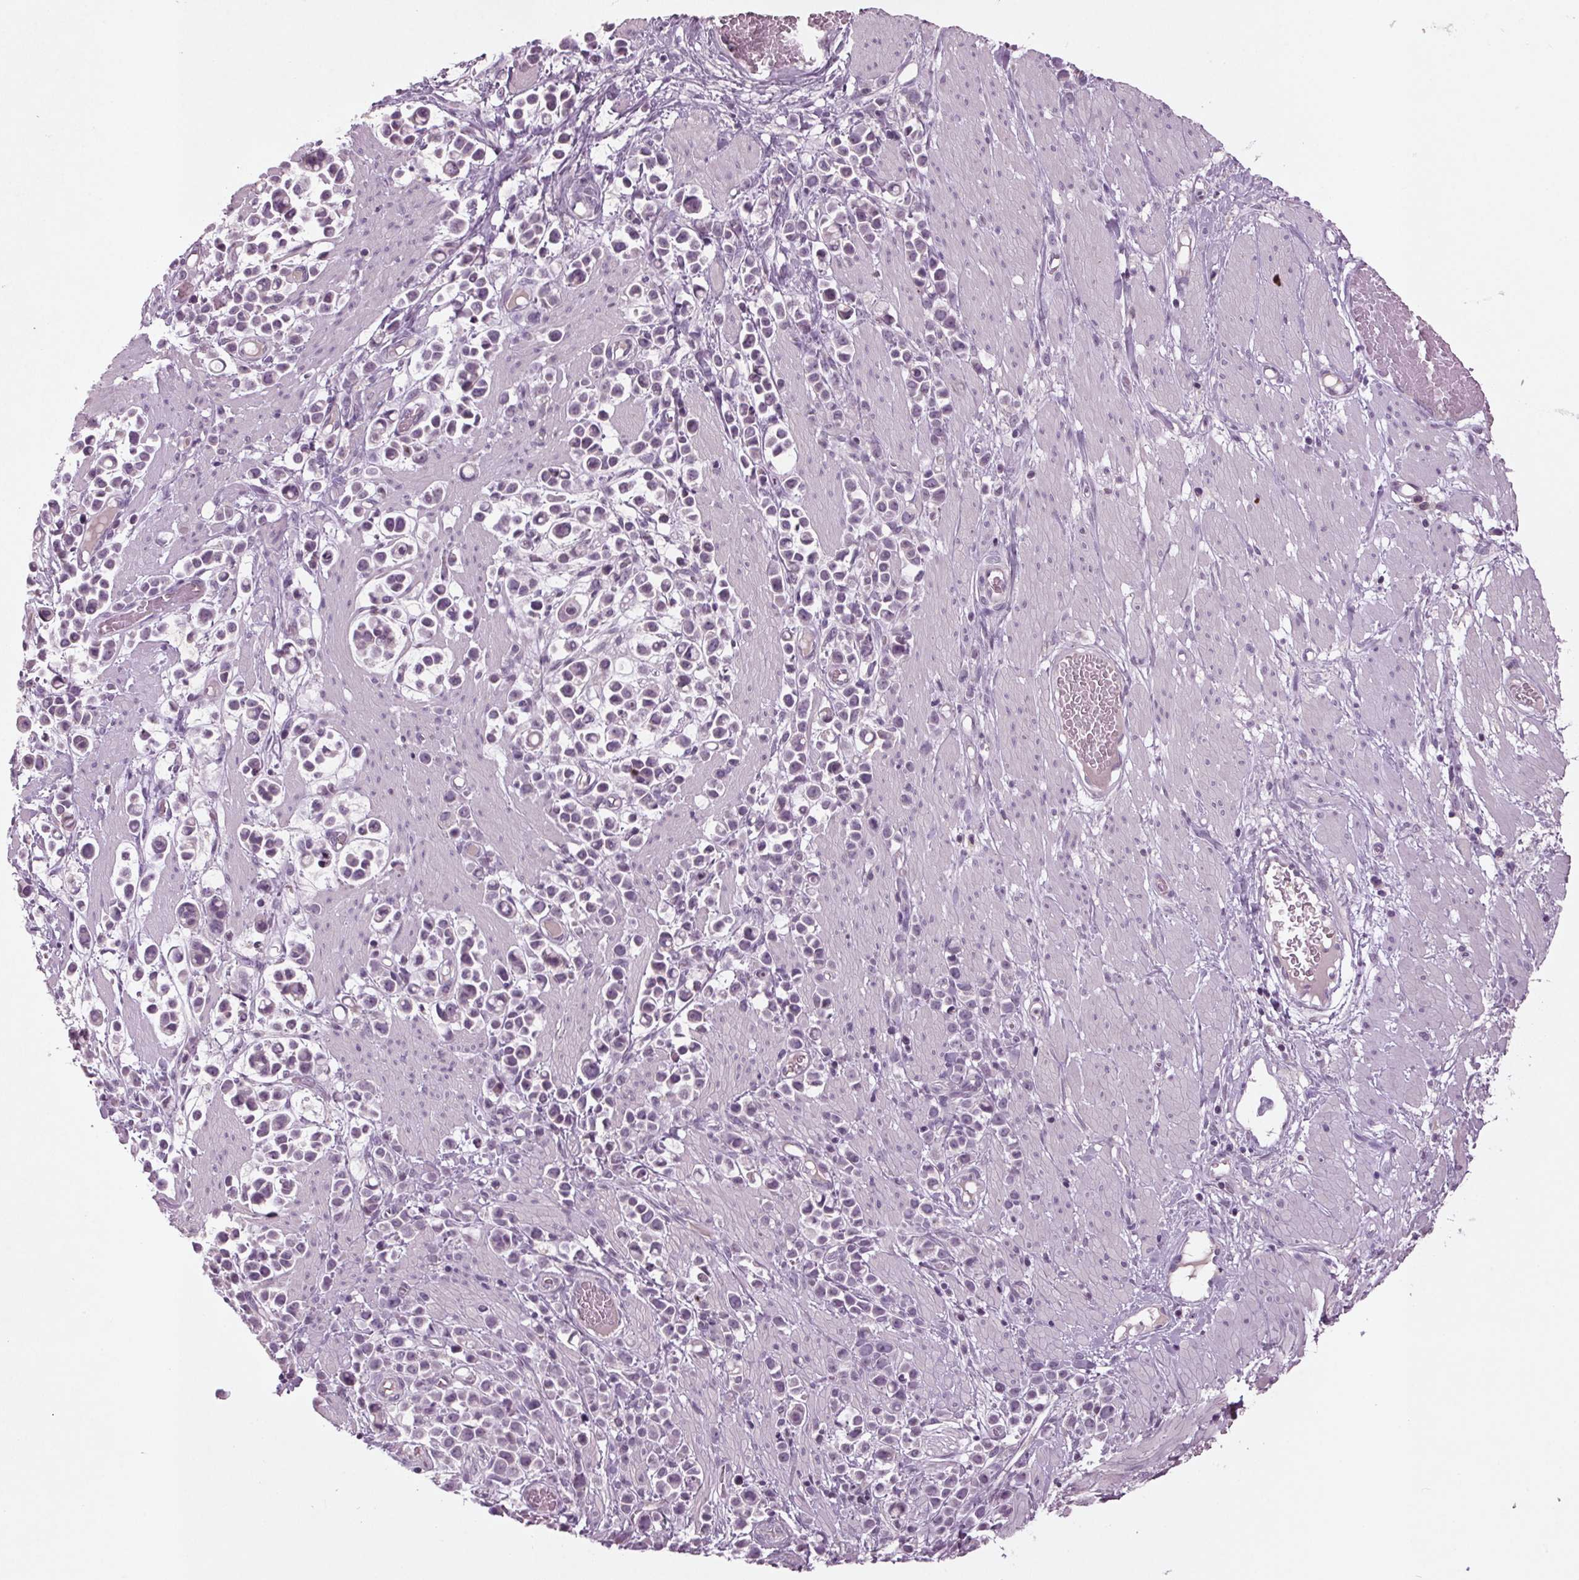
{"staining": {"intensity": "negative", "quantity": "none", "location": "none"}, "tissue": "stomach cancer", "cell_type": "Tumor cells", "image_type": "cancer", "snomed": [{"axis": "morphology", "description": "Adenocarcinoma, NOS"}, {"axis": "topography", "description": "Stomach"}], "caption": "This is an immunohistochemistry (IHC) micrograph of human adenocarcinoma (stomach). There is no expression in tumor cells.", "gene": "BHLHE22", "patient": {"sex": "male", "age": 82}}